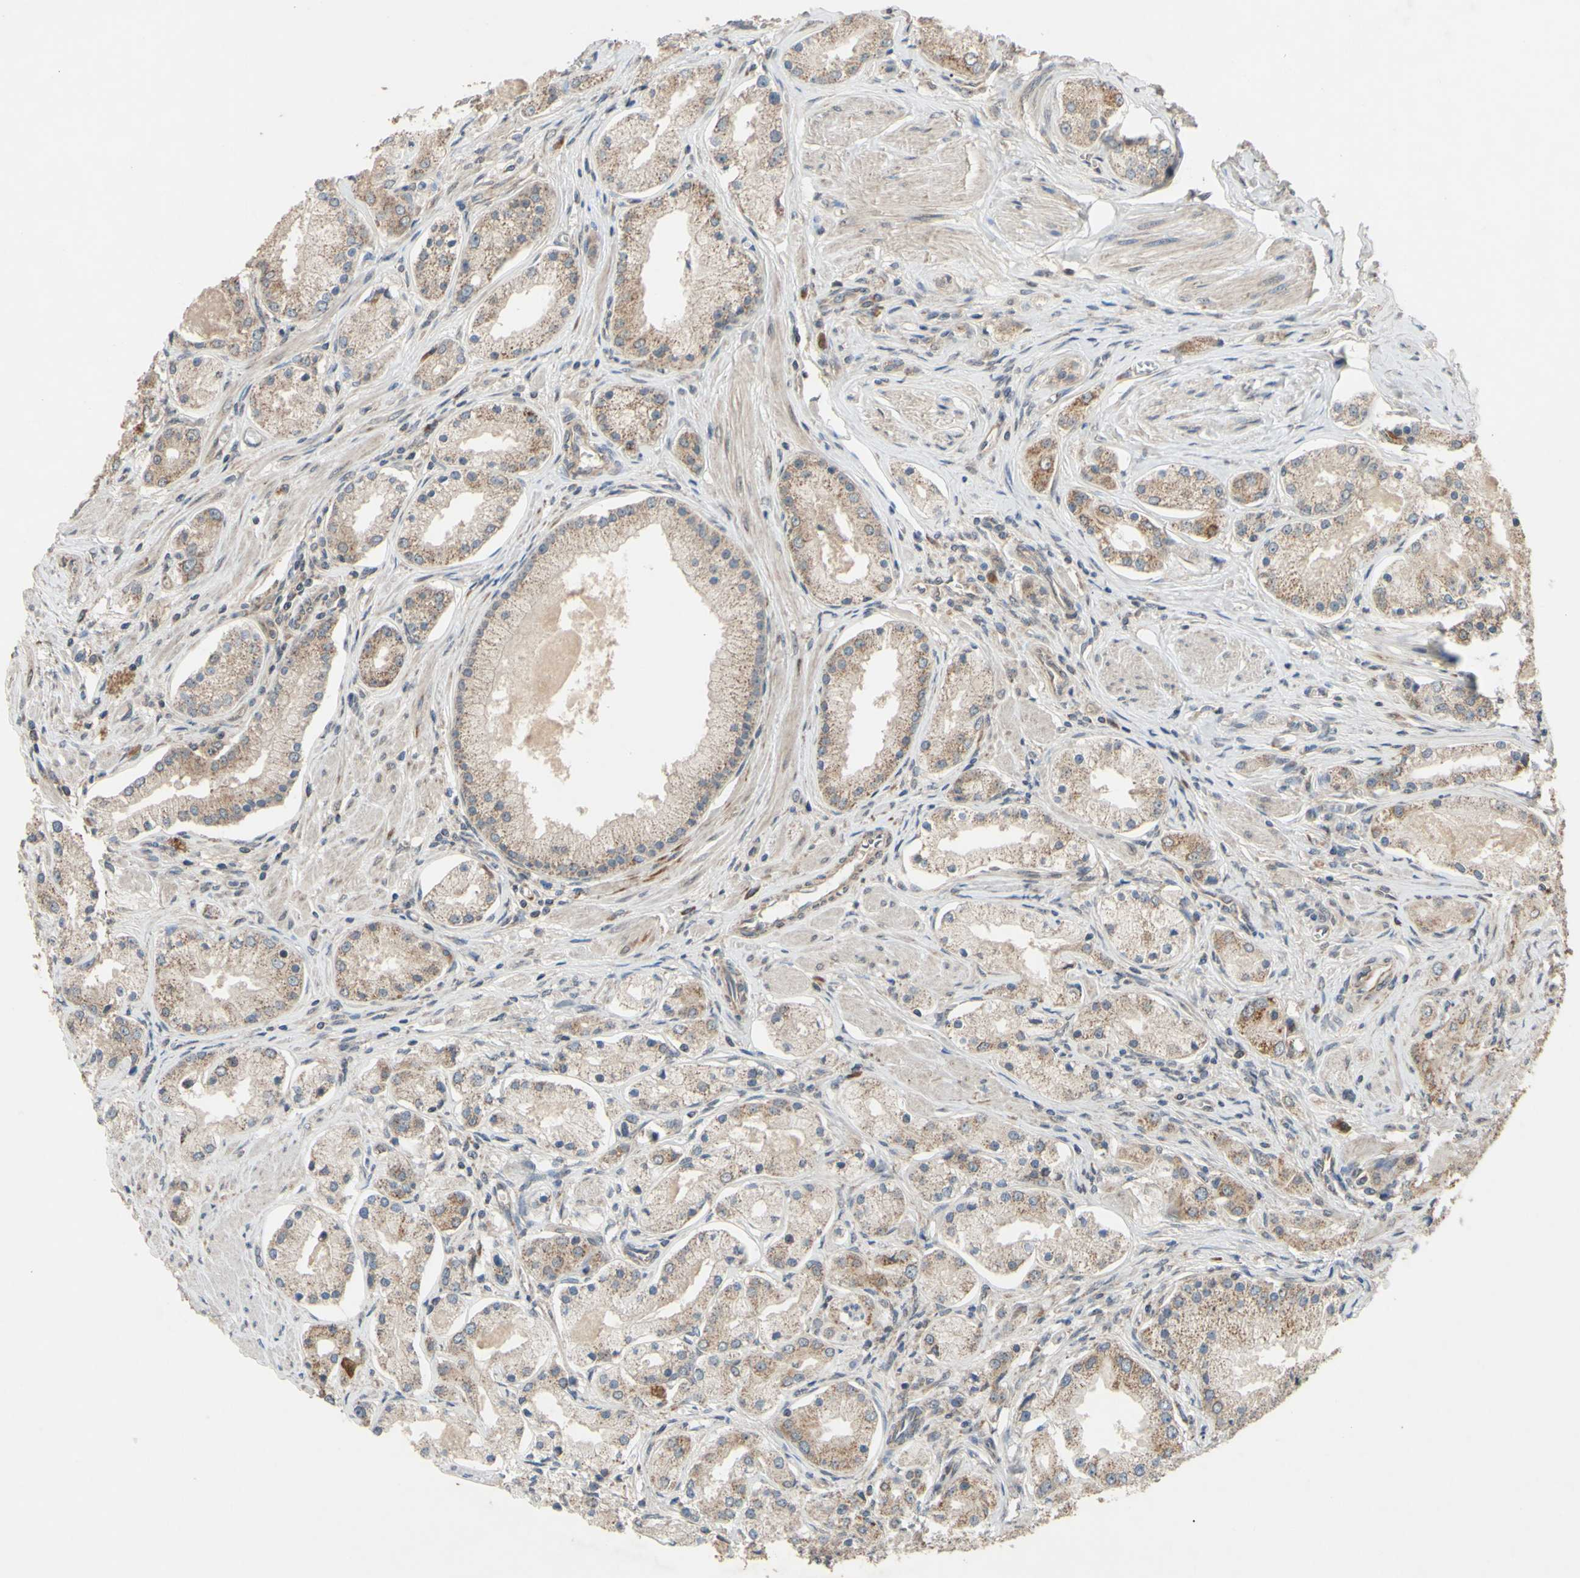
{"staining": {"intensity": "moderate", "quantity": "25%-75%", "location": "cytoplasmic/membranous"}, "tissue": "prostate cancer", "cell_type": "Tumor cells", "image_type": "cancer", "snomed": [{"axis": "morphology", "description": "Adenocarcinoma, High grade"}, {"axis": "topography", "description": "Prostate"}], "caption": "This is a micrograph of immunohistochemistry staining of prostate cancer, which shows moderate staining in the cytoplasmic/membranous of tumor cells.", "gene": "CD164", "patient": {"sex": "male", "age": 66}}